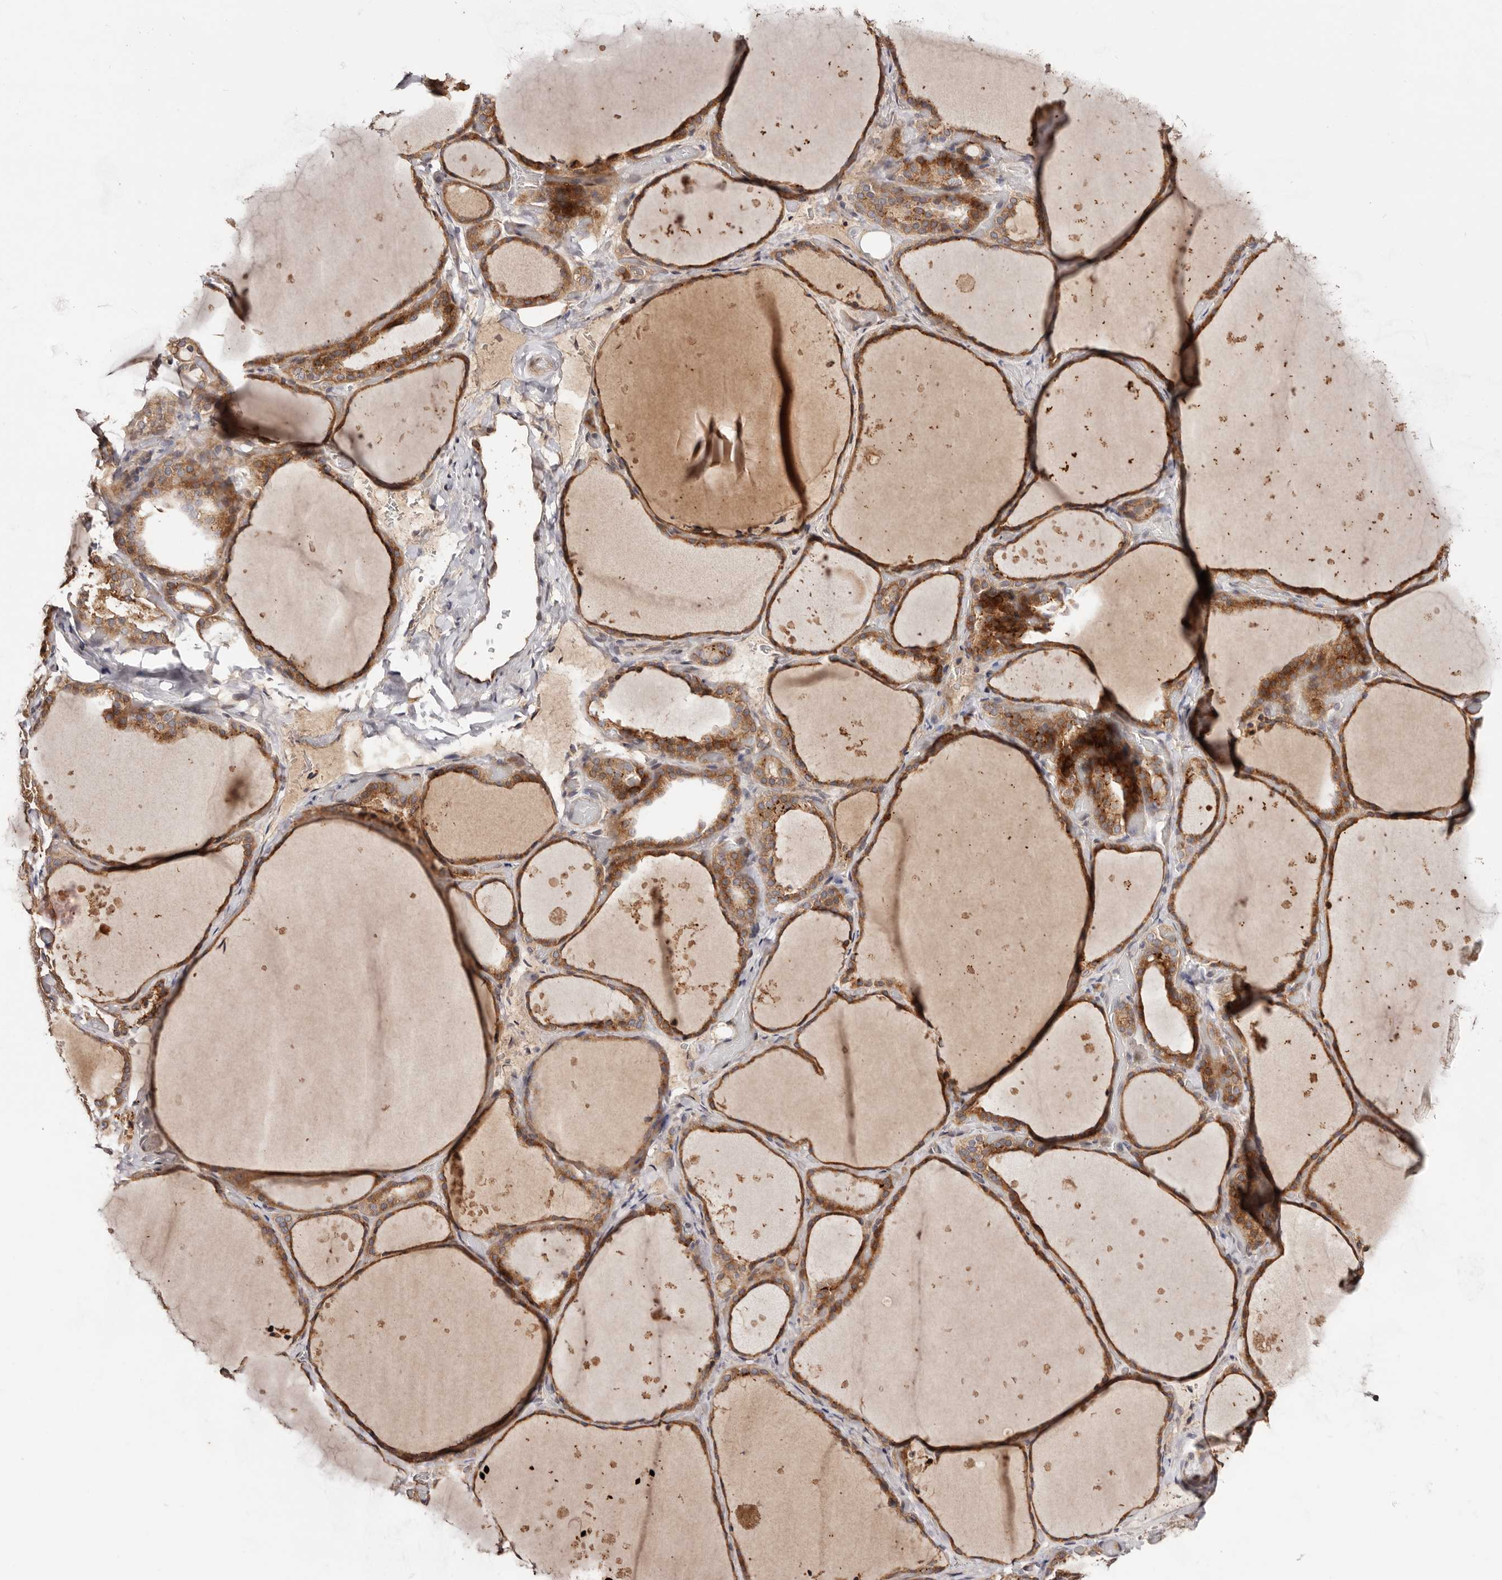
{"staining": {"intensity": "moderate", "quantity": ">75%", "location": "cytoplasmic/membranous"}, "tissue": "thyroid gland", "cell_type": "Glandular cells", "image_type": "normal", "snomed": [{"axis": "morphology", "description": "Normal tissue, NOS"}, {"axis": "topography", "description": "Thyroid gland"}], "caption": "The micrograph demonstrates staining of unremarkable thyroid gland, revealing moderate cytoplasmic/membranous protein positivity (brown color) within glandular cells.", "gene": "DACT2", "patient": {"sex": "female", "age": 44}}